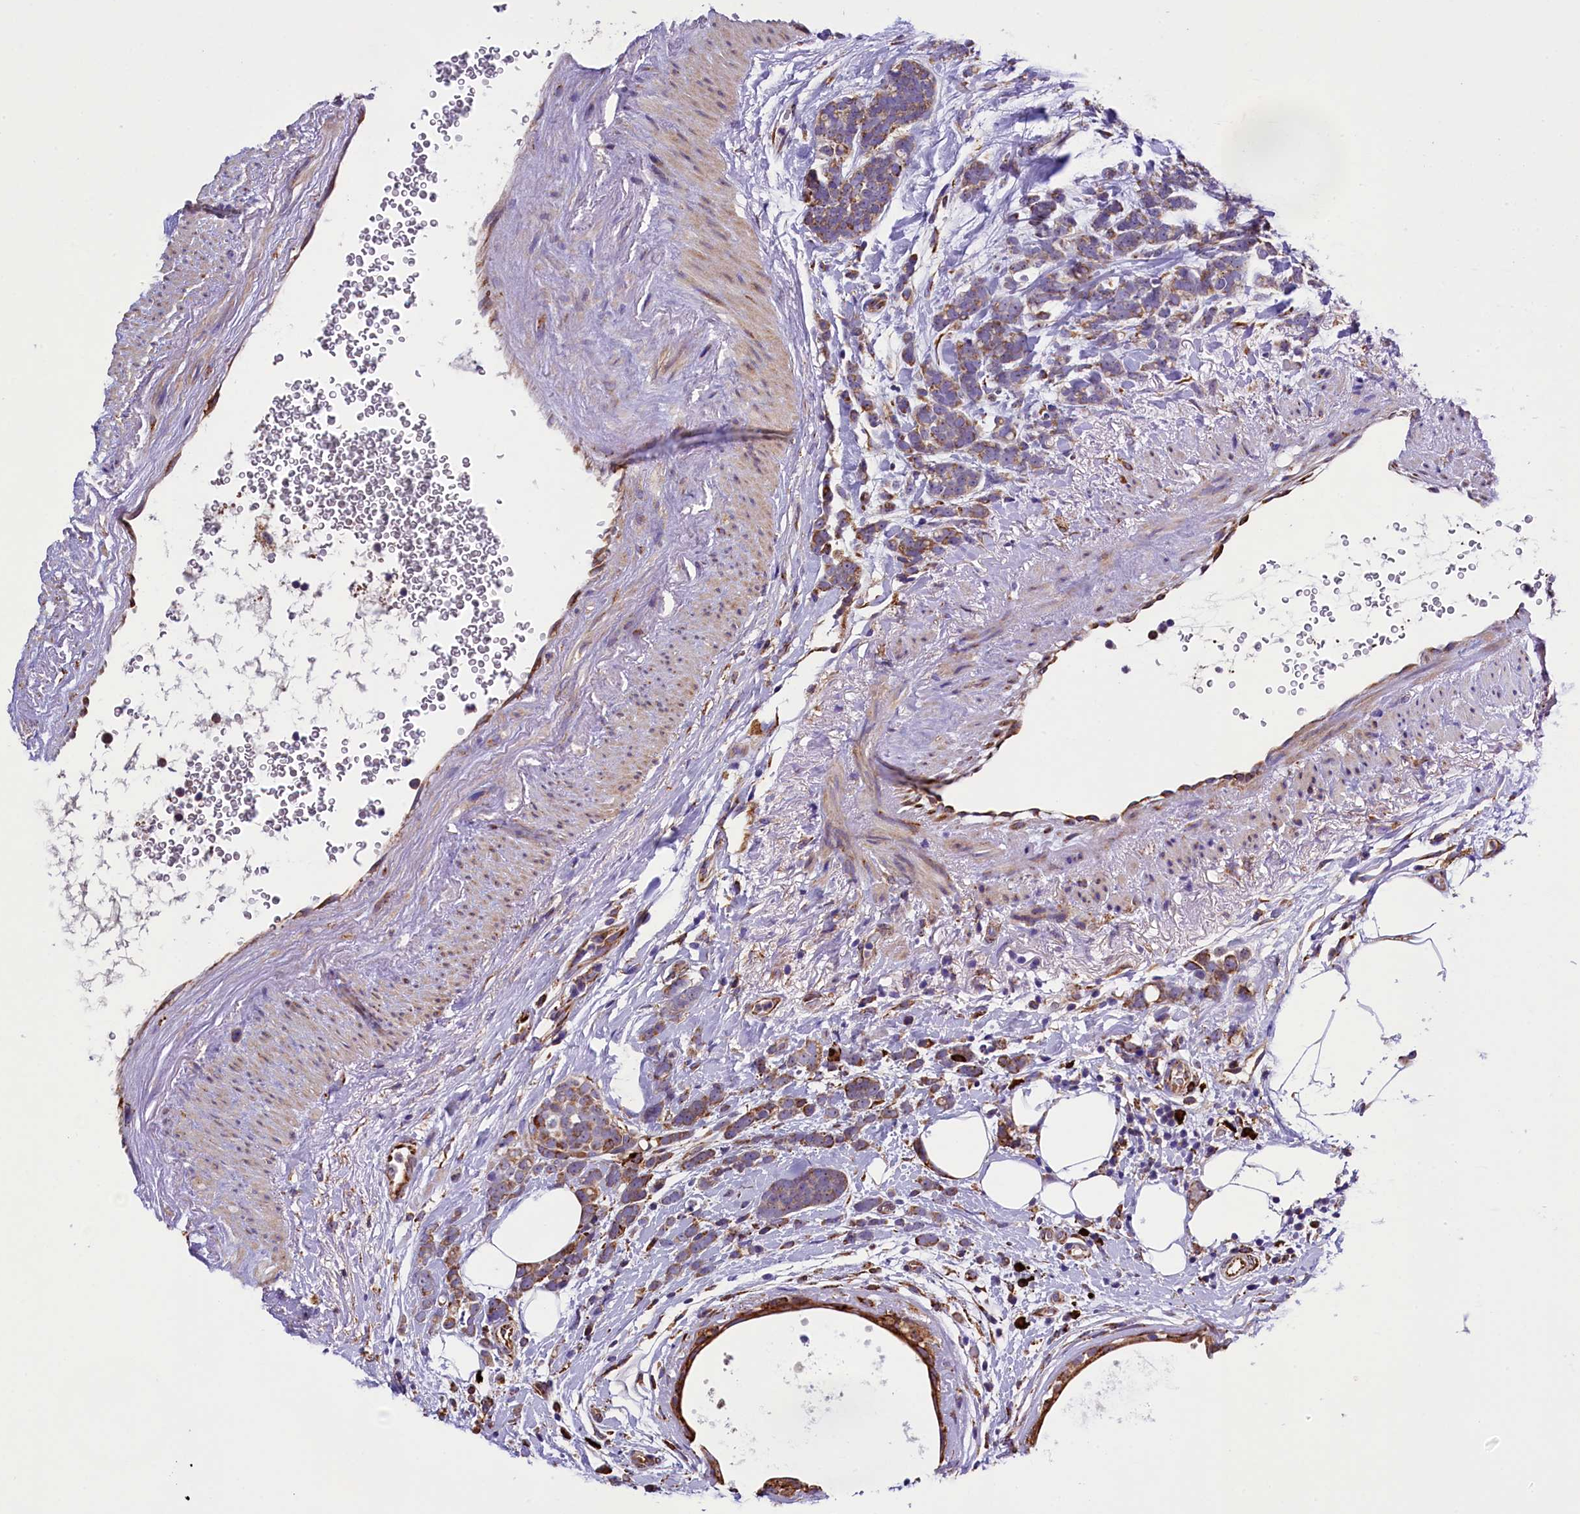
{"staining": {"intensity": "moderate", "quantity": ">75%", "location": "cytoplasmic/membranous"}, "tissue": "breast cancer", "cell_type": "Tumor cells", "image_type": "cancer", "snomed": [{"axis": "morphology", "description": "Lobular carcinoma"}, {"axis": "topography", "description": "Breast"}], "caption": "A histopathology image of human breast cancer (lobular carcinoma) stained for a protein reveals moderate cytoplasmic/membranous brown staining in tumor cells.", "gene": "CAPS2", "patient": {"sex": "female", "age": 58}}